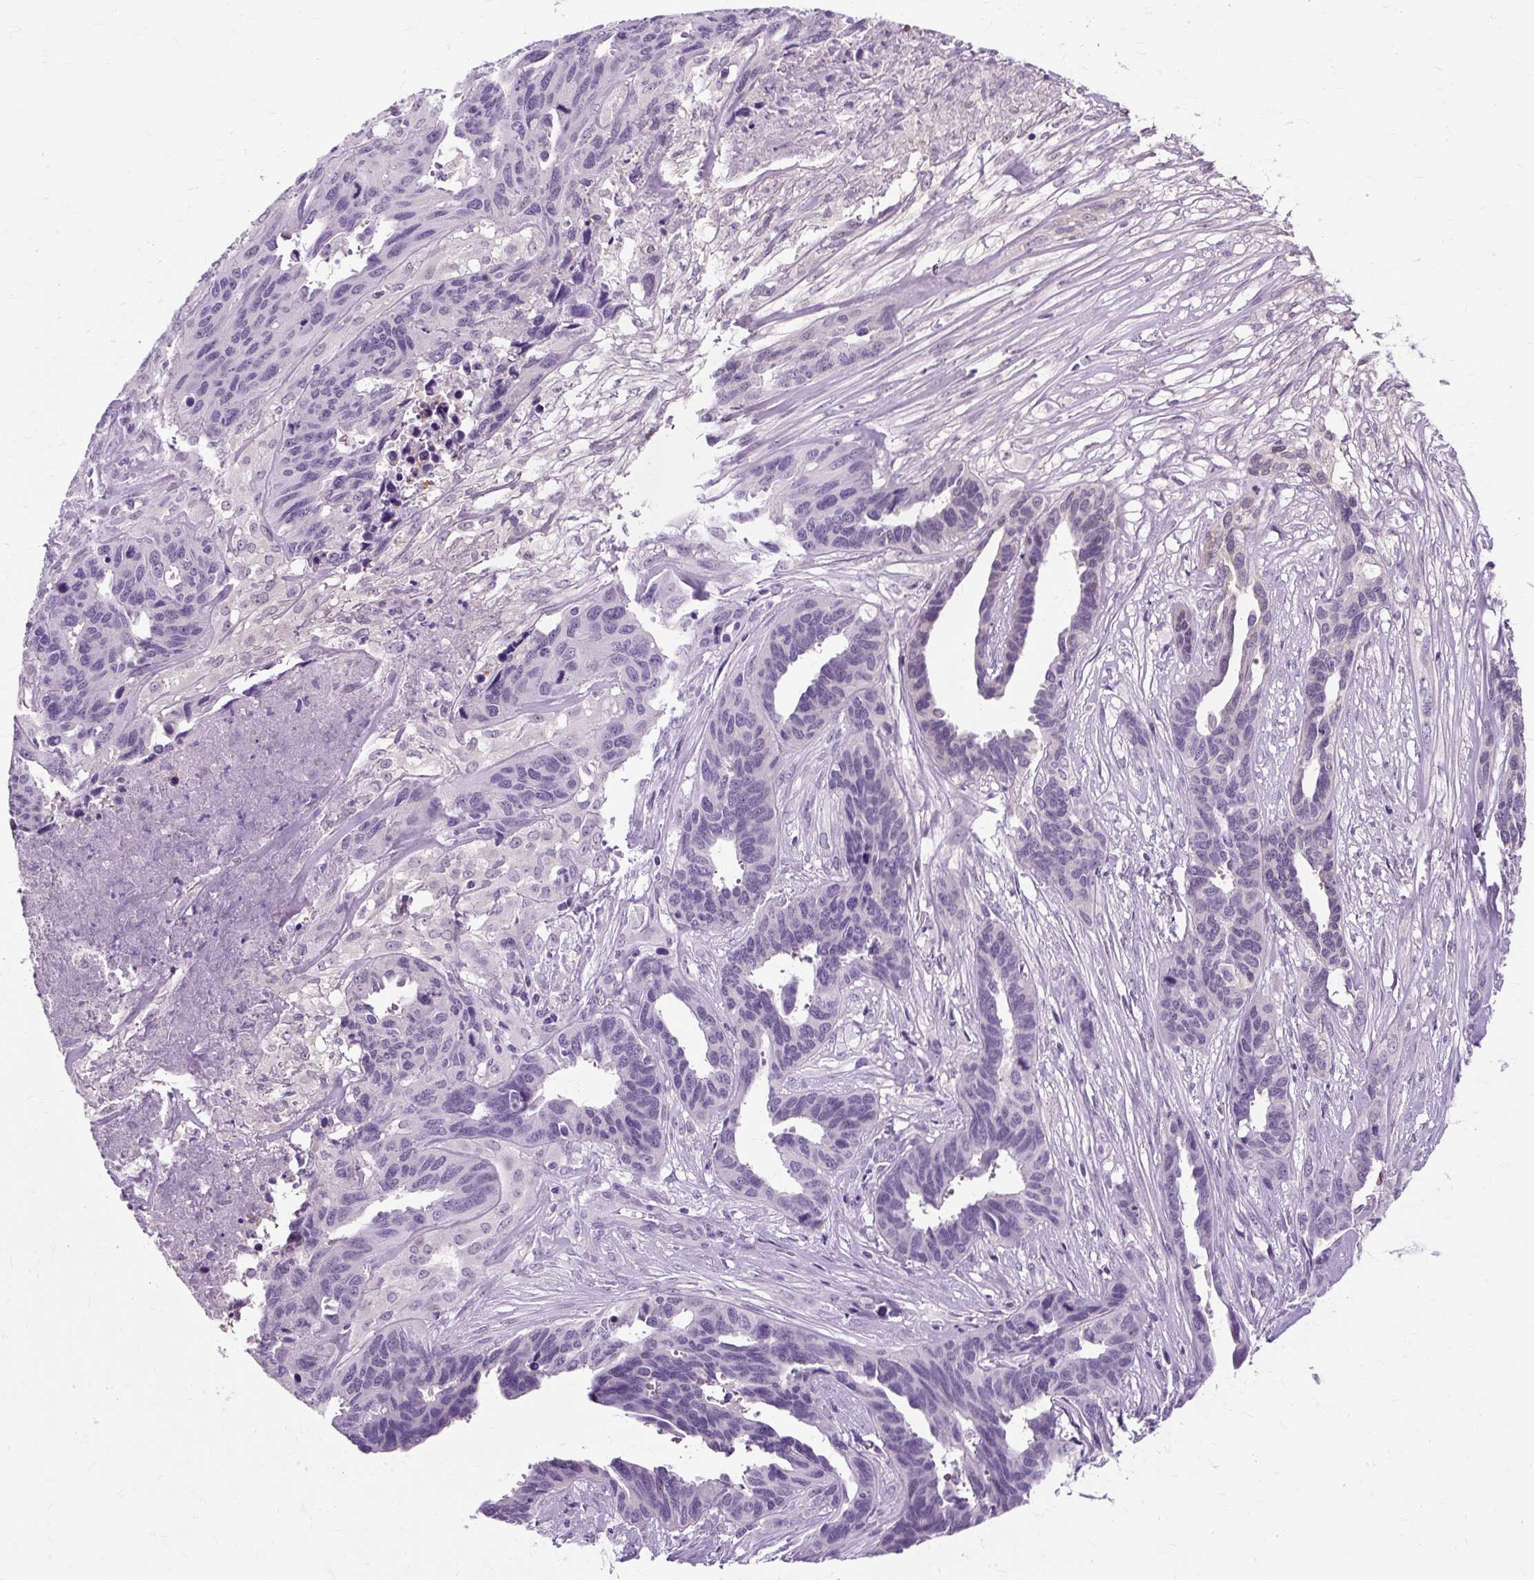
{"staining": {"intensity": "negative", "quantity": "none", "location": "none"}, "tissue": "ovarian cancer", "cell_type": "Tumor cells", "image_type": "cancer", "snomed": [{"axis": "morphology", "description": "Cystadenocarcinoma, serous, NOS"}, {"axis": "topography", "description": "Ovary"}], "caption": "Immunohistochemistry image of neoplastic tissue: human ovarian serous cystadenocarcinoma stained with DAB reveals no significant protein expression in tumor cells.", "gene": "RYBP", "patient": {"sex": "female", "age": 64}}